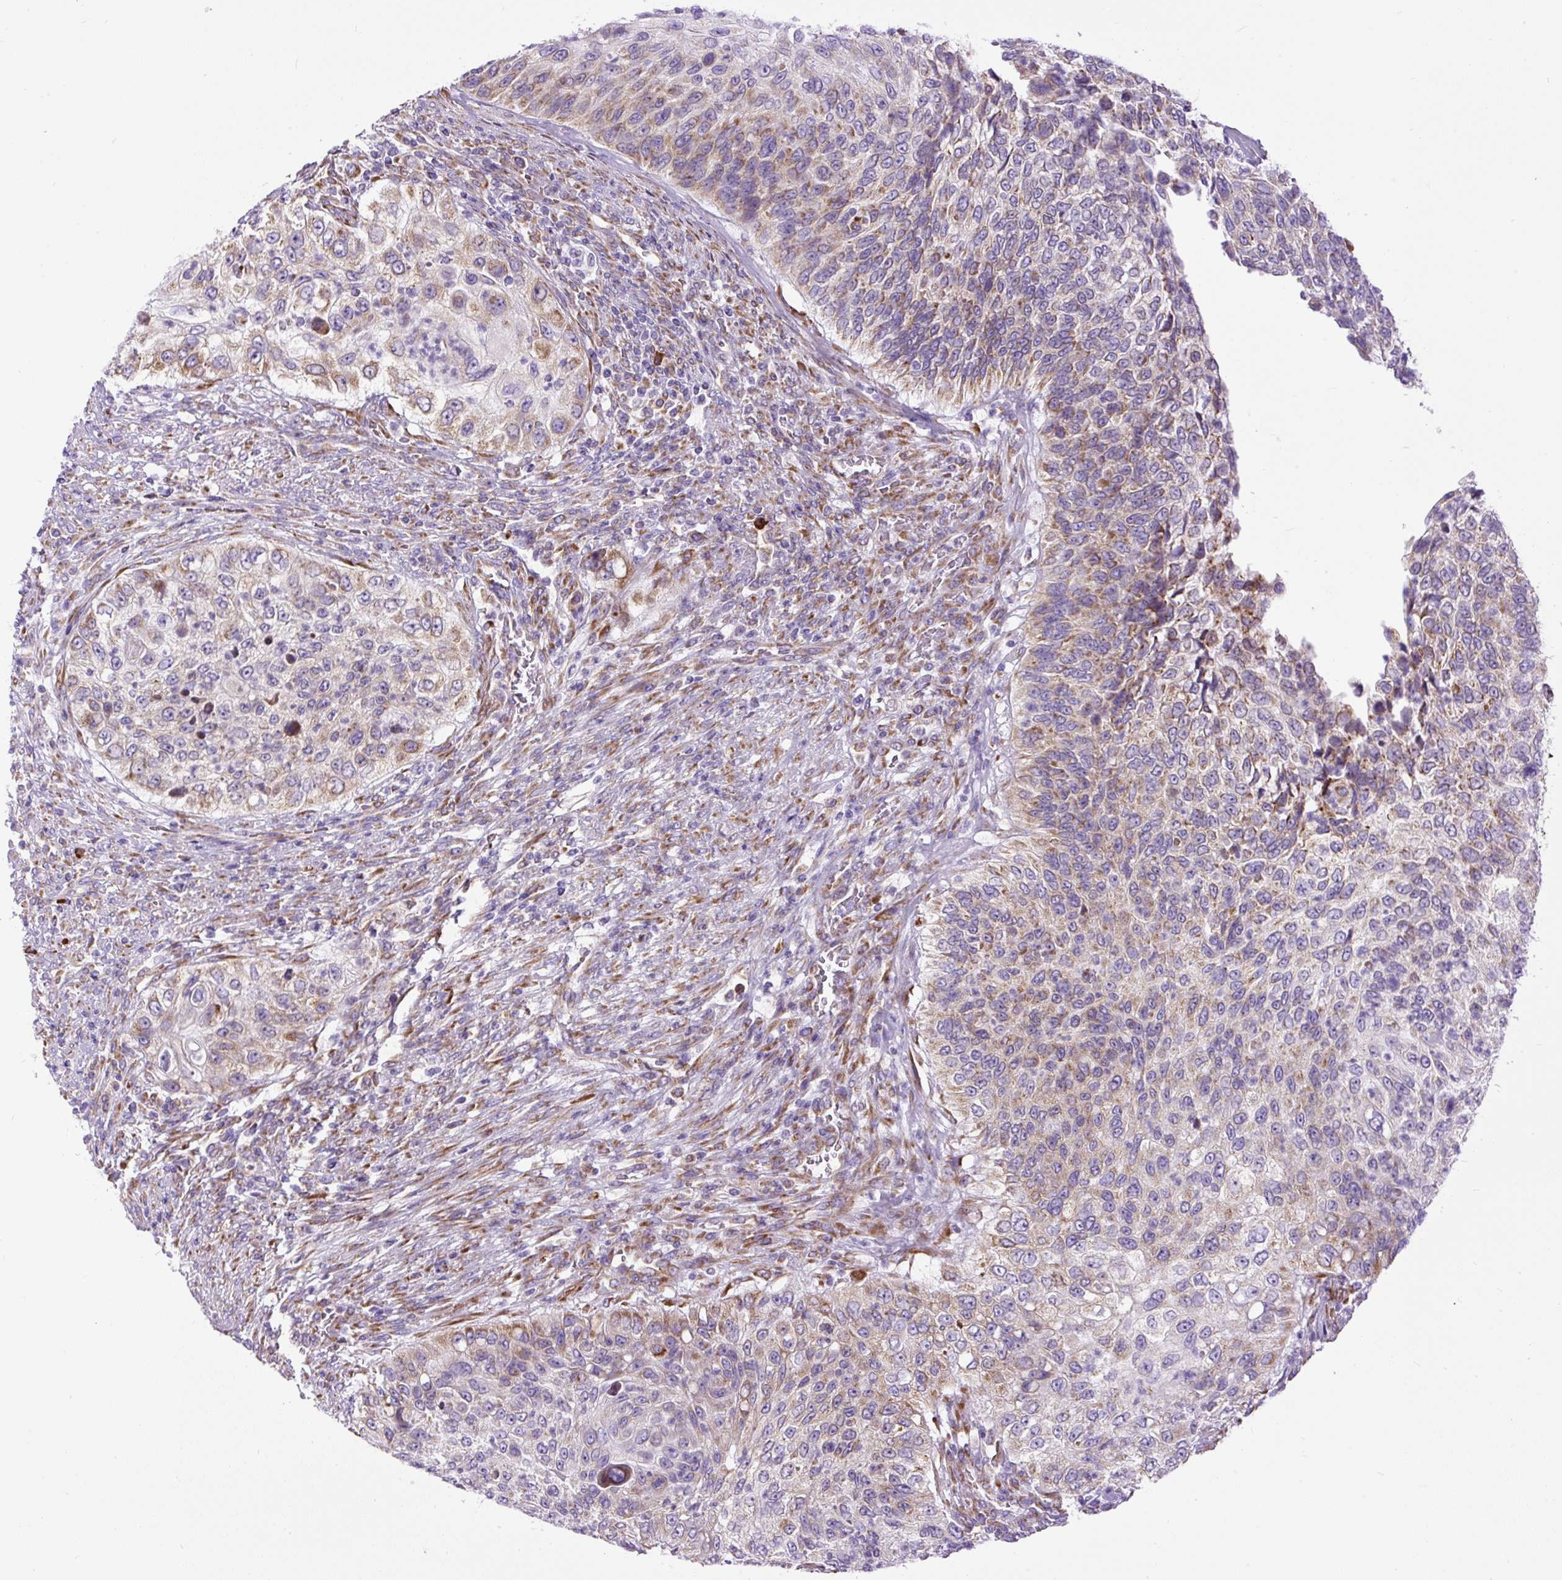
{"staining": {"intensity": "moderate", "quantity": "25%-75%", "location": "cytoplasmic/membranous"}, "tissue": "urothelial cancer", "cell_type": "Tumor cells", "image_type": "cancer", "snomed": [{"axis": "morphology", "description": "Urothelial carcinoma, High grade"}, {"axis": "topography", "description": "Urinary bladder"}], "caption": "The photomicrograph reveals staining of urothelial cancer, revealing moderate cytoplasmic/membranous protein positivity (brown color) within tumor cells. (DAB (3,3'-diaminobenzidine) IHC, brown staining for protein, blue staining for nuclei).", "gene": "DDOST", "patient": {"sex": "female", "age": 60}}